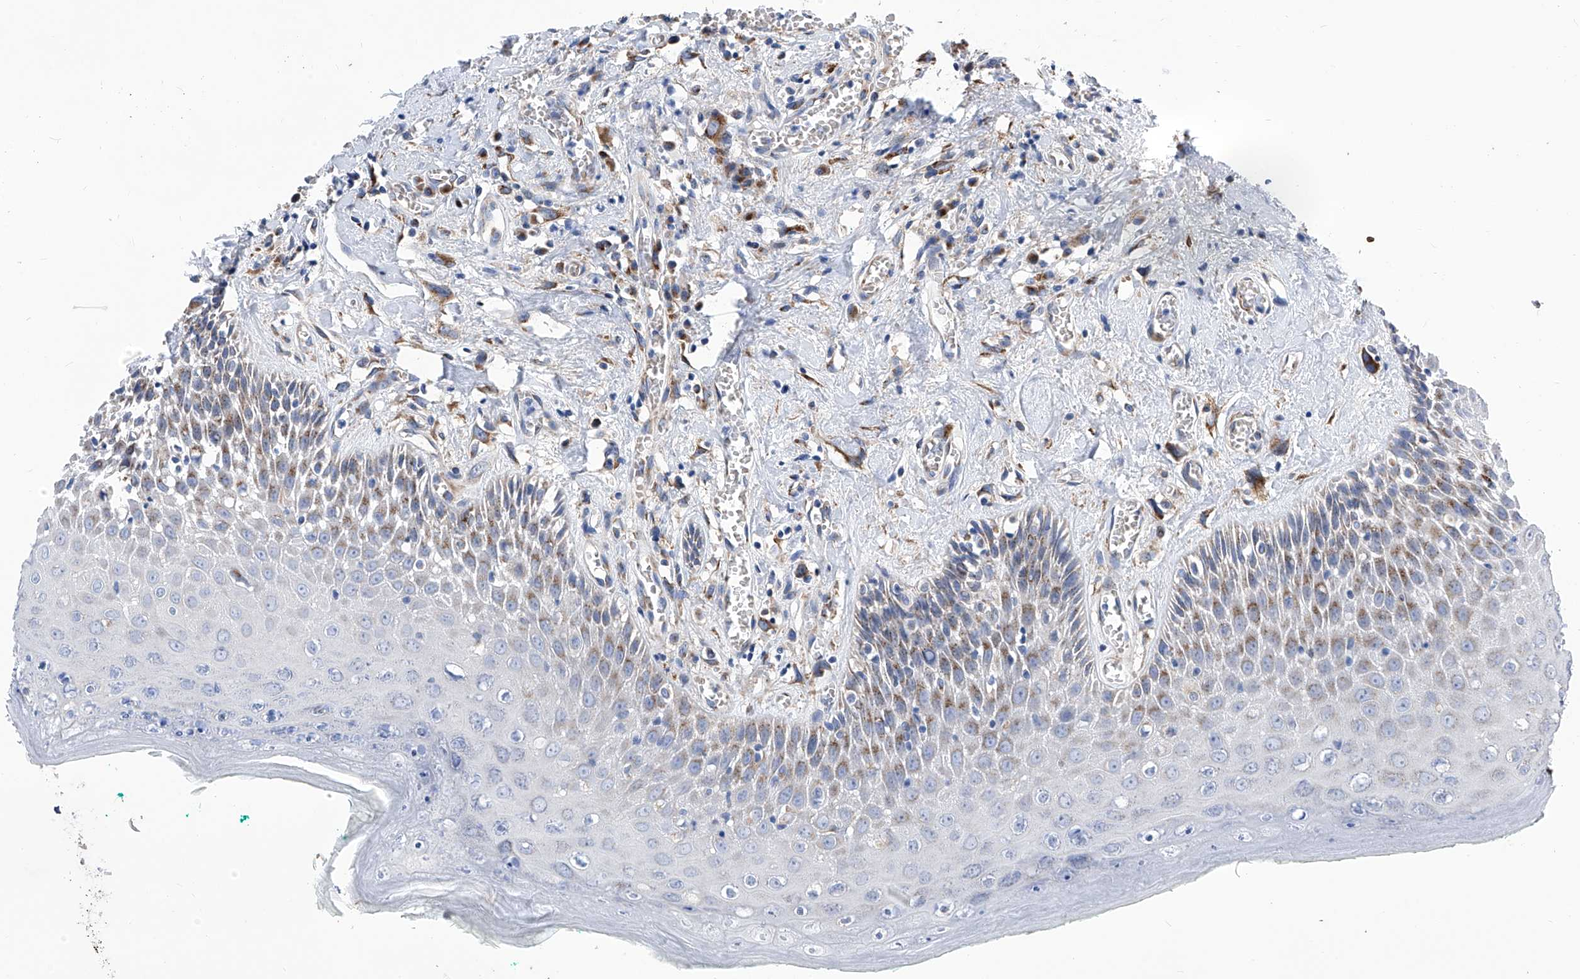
{"staining": {"intensity": "moderate", "quantity": "25%-75%", "location": "cytoplasmic/membranous"}, "tissue": "oral mucosa", "cell_type": "Squamous epithelial cells", "image_type": "normal", "snomed": [{"axis": "morphology", "description": "Normal tissue, NOS"}, {"axis": "topography", "description": "Oral tissue"}], "caption": "Immunohistochemistry histopathology image of benign oral mucosa: oral mucosa stained using immunohistochemistry (IHC) displays medium levels of moderate protein expression localized specifically in the cytoplasmic/membranous of squamous epithelial cells, appearing as a cytoplasmic/membranous brown color.", "gene": "TJAP1", "patient": {"sex": "female", "age": 70}}